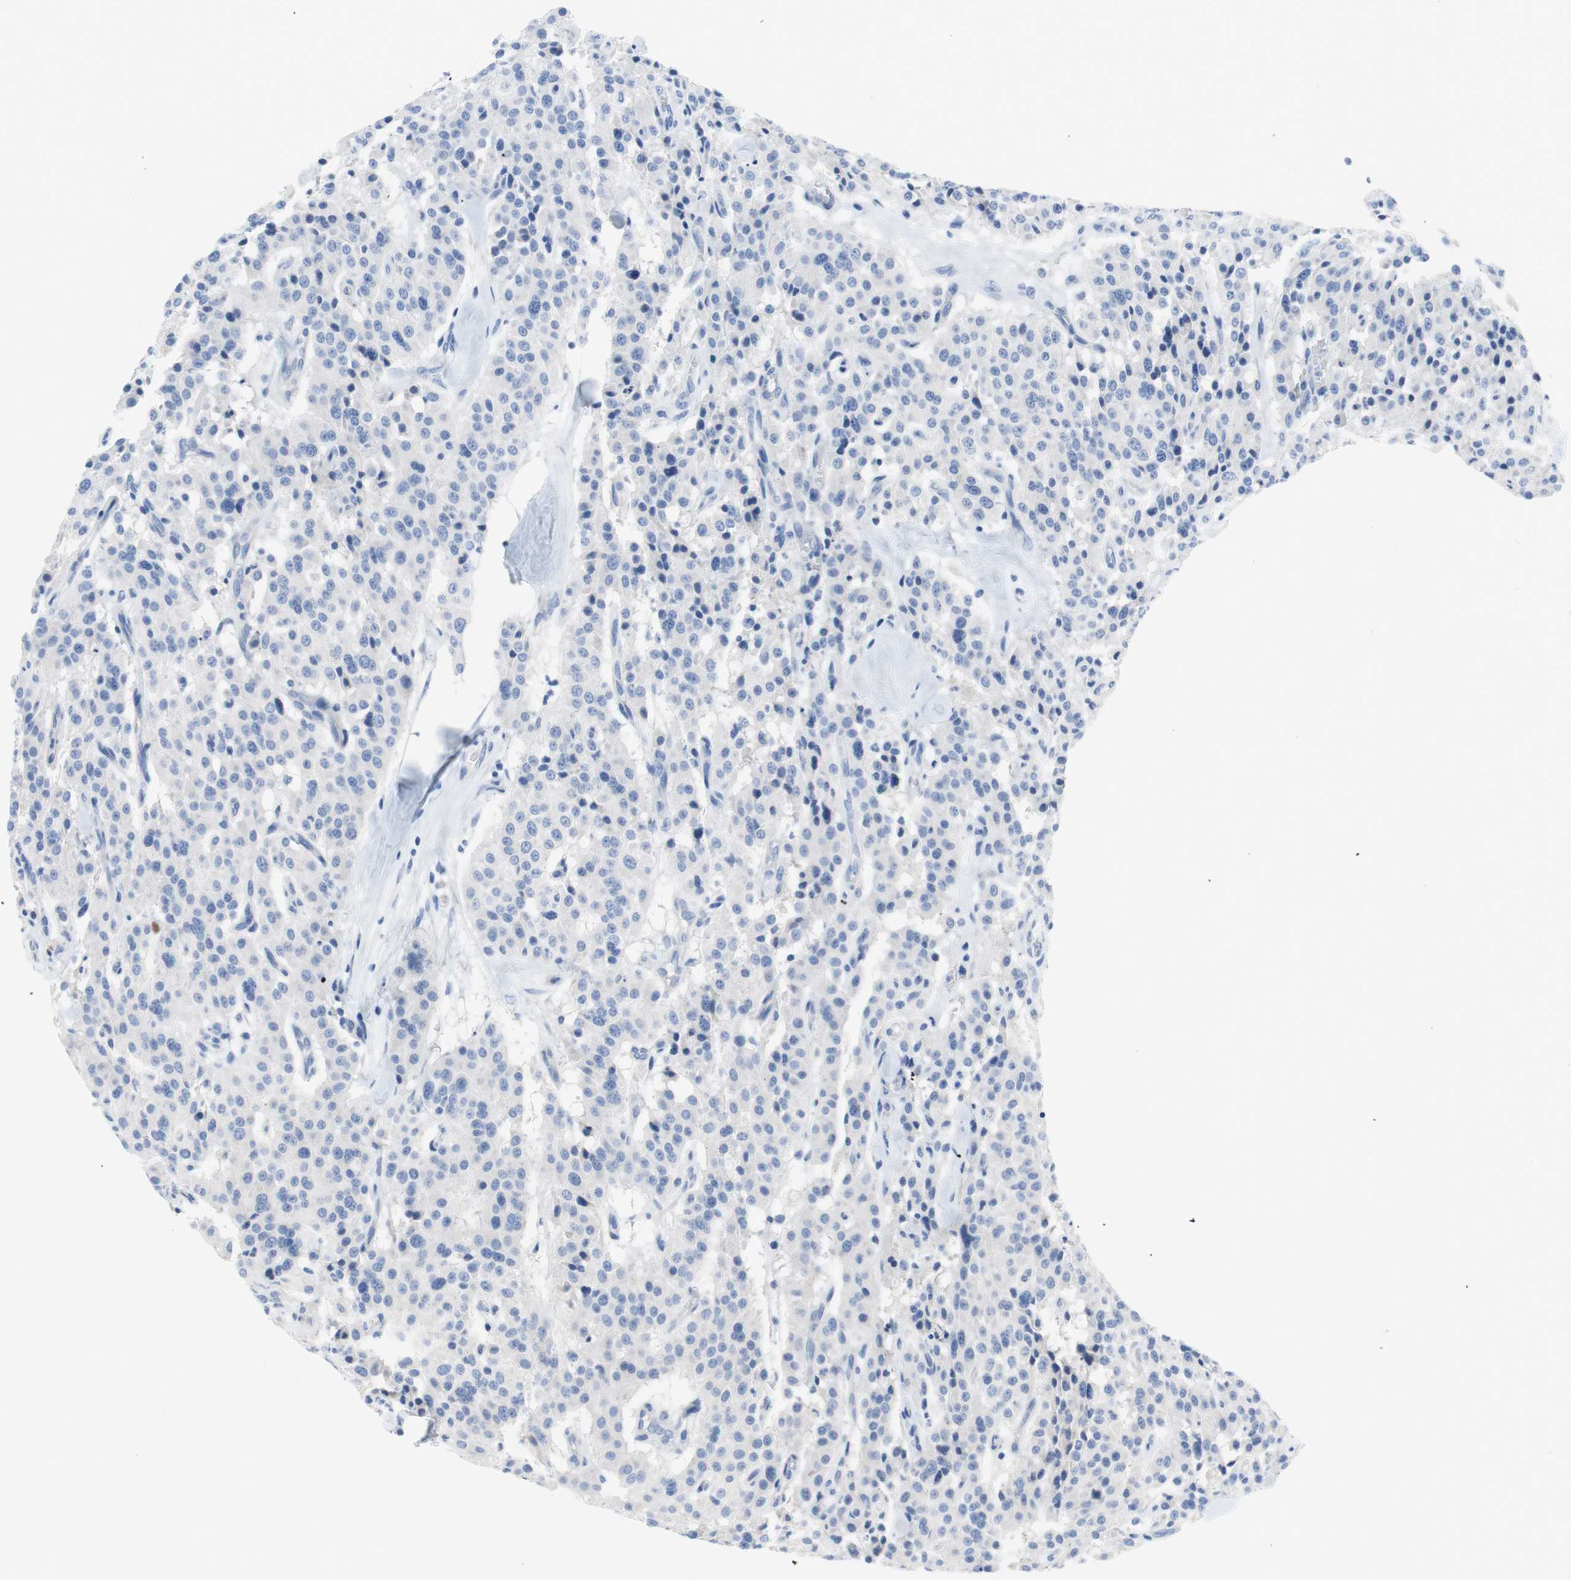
{"staining": {"intensity": "negative", "quantity": "none", "location": "none"}, "tissue": "carcinoid", "cell_type": "Tumor cells", "image_type": "cancer", "snomed": [{"axis": "morphology", "description": "Carcinoid, malignant, NOS"}, {"axis": "topography", "description": "Lung"}], "caption": "Immunohistochemical staining of human malignant carcinoid reveals no significant positivity in tumor cells.", "gene": "KANSL1", "patient": {"sex": "male", "age": 30}}